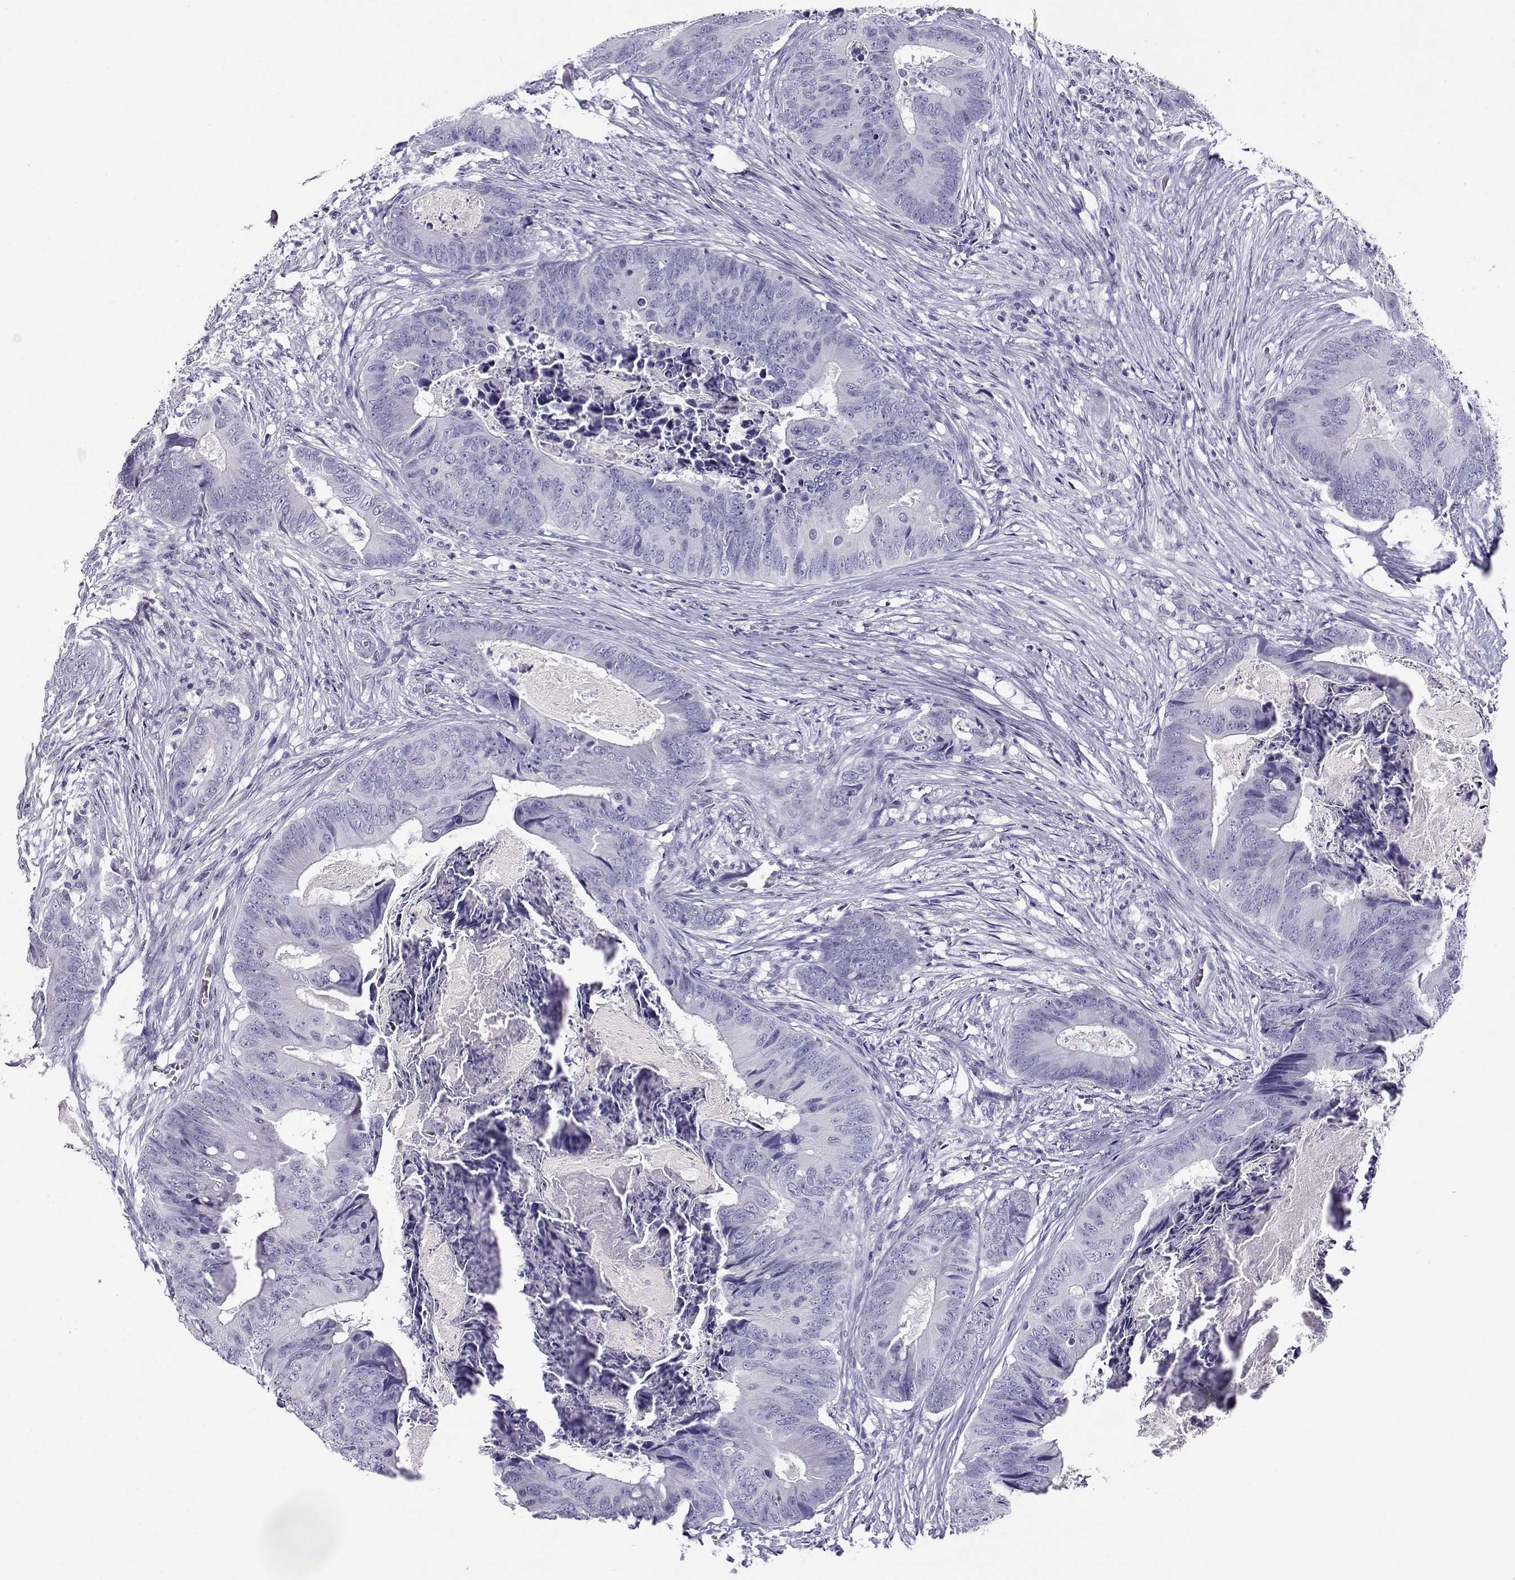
{"staining": {"intensity": "negative", "quantity": "none", "location": "none"}, "tissue": "colorectal cancer", "cell_type": "Tumor cells", "image_type": "cancer", "snomed": [{"axis": "morphology", "description": "Adenocarcinoma, NOS"}, {"axis": "topography", "description": "Colon"}], "caption": "An IHC micrograph of adenocarcinoma (colorectal) is shown. There is no staining in tumor cells of adenocarcinoma (colorectal).", "gene": "CABS1", "patient": {"sex": "male", "age": 84}}